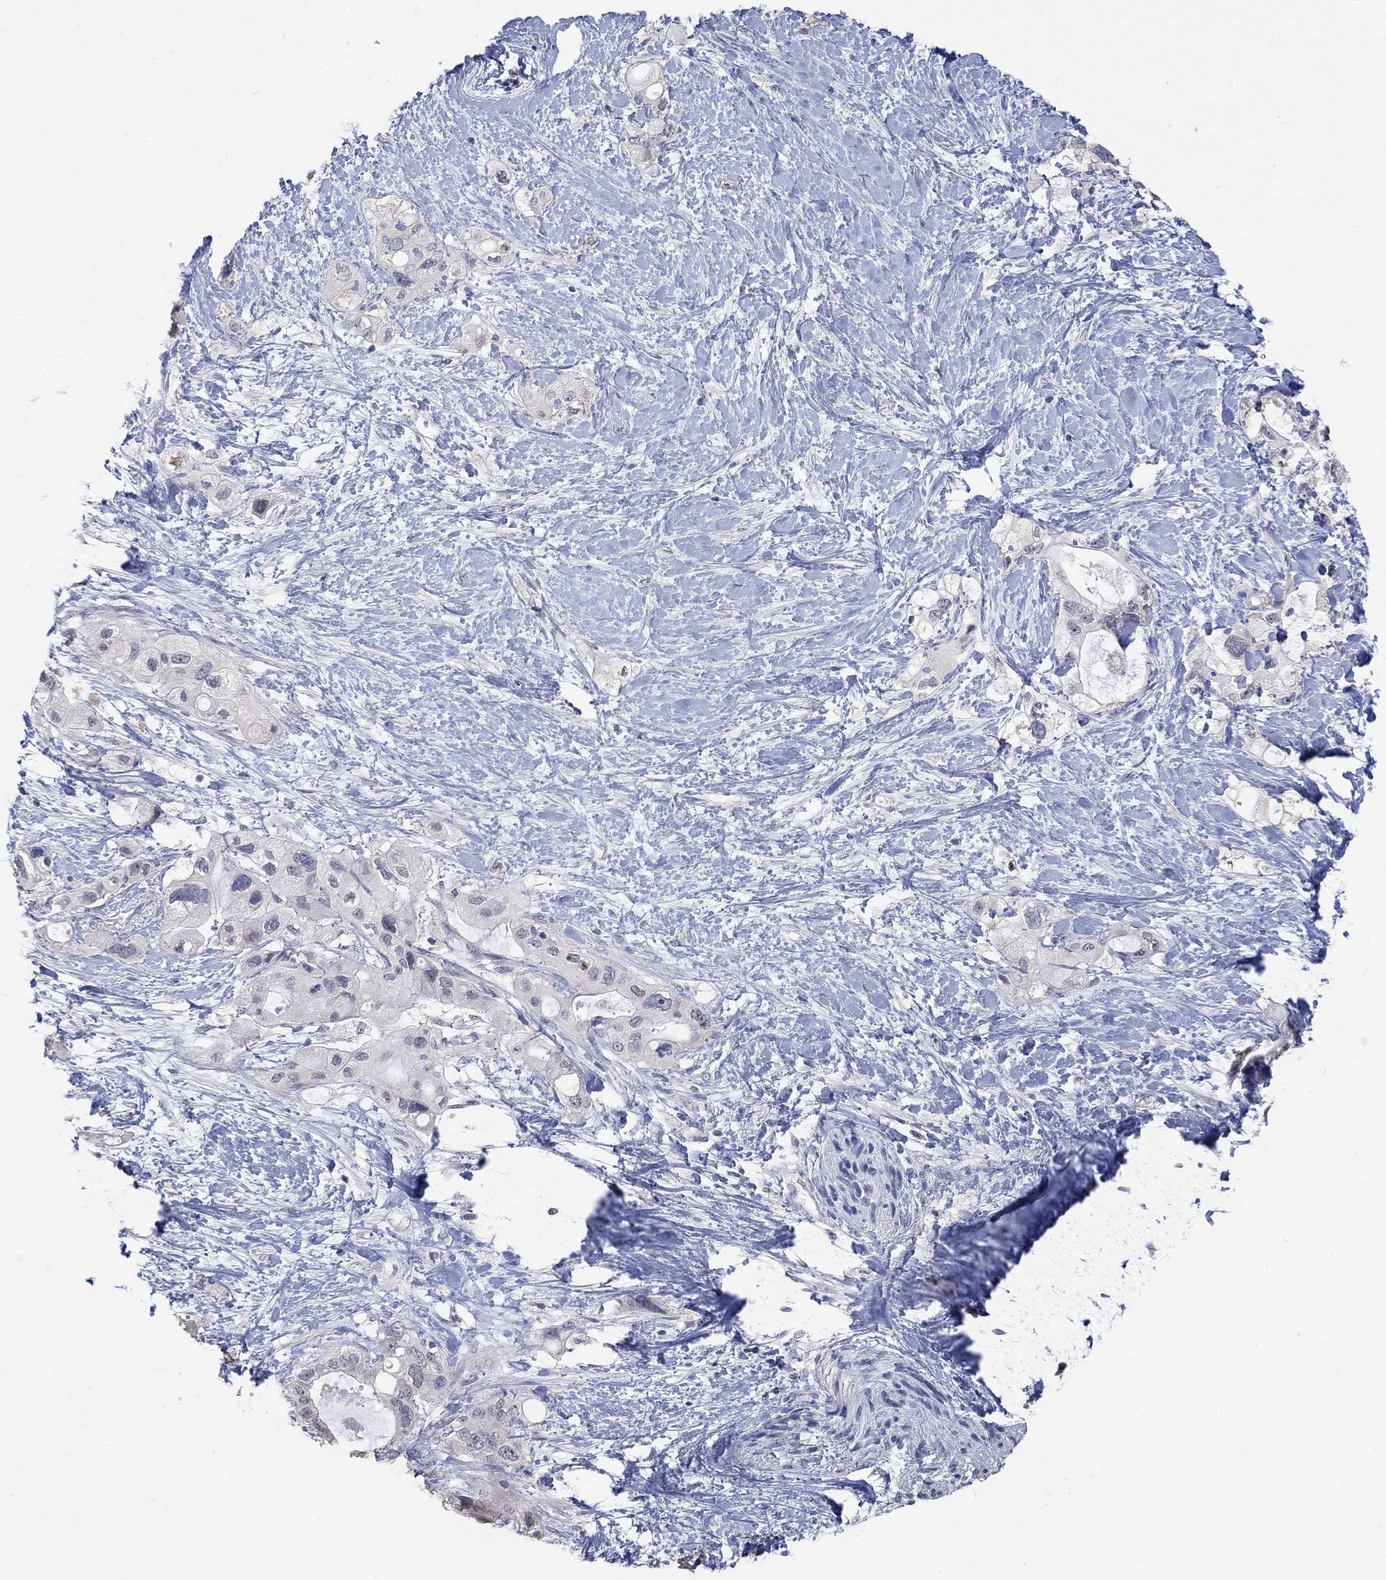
{"staining": {"intensity": "negative", "quantity": "none", "location": "none"}, "tissue": "pancreatic cancer", "cell_type": "Tumor cells", "image_type": "cancer", "snomed": [{"axis": "morphology", "description": "Adenocarcinoma, NOS"}, {"axis": "topography", "description": "Pancreas"}], "caption": "Immunohistochemical staining of human adenocarcinoma (pancreatic) exhibits no significant staining in tumor cells.", "gene": "PNMA5", "patient": {"sex": "female", "age": 56}}